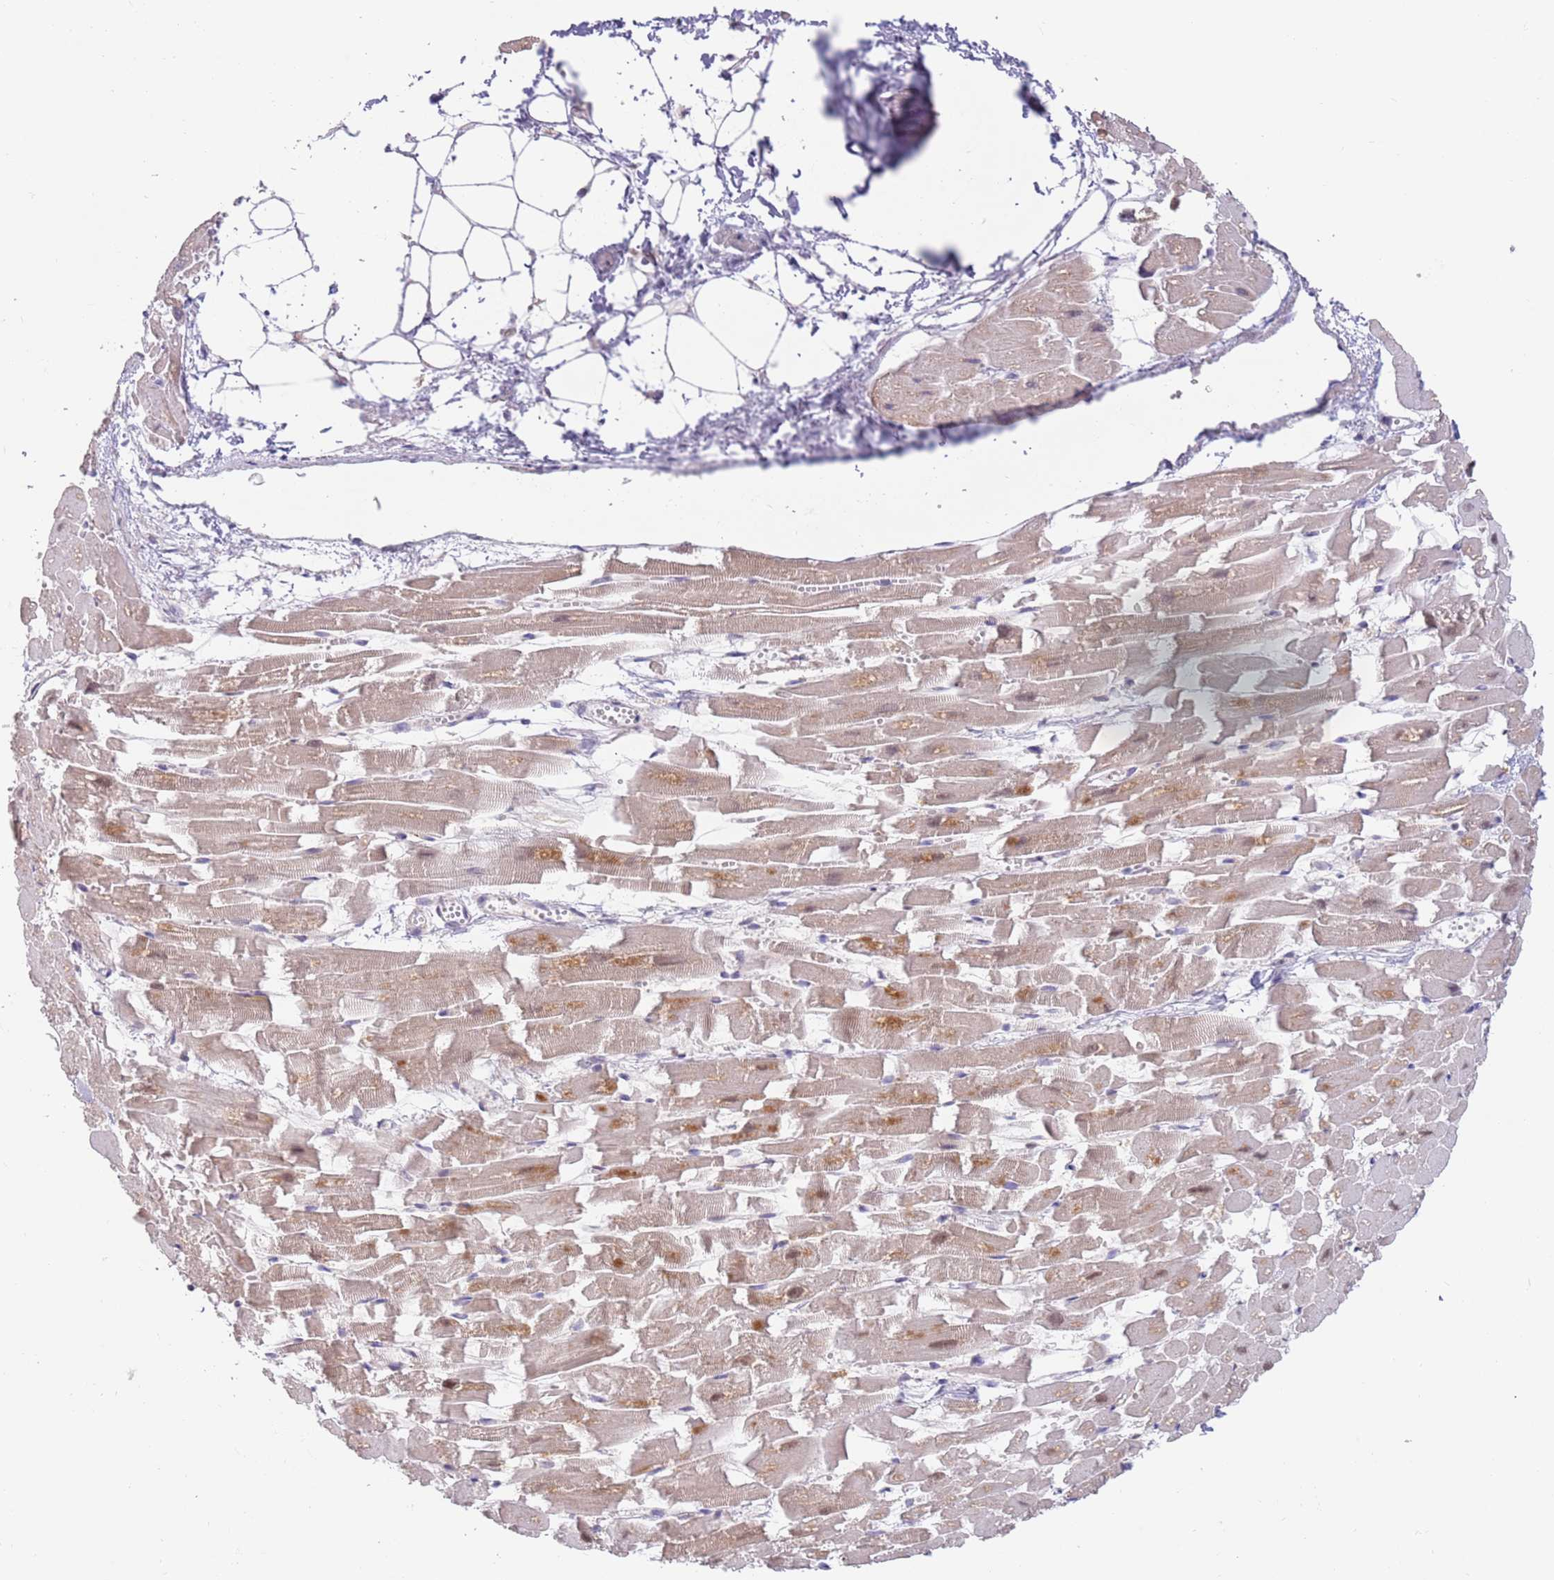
{"staining": {"intensity": "moderate", "quantity": ">75%", "location": "cytoplasmic/membranous"}, "tissue": "heart muscle", "cell_type": "Cardiomyocytes", "image_type": "normal", "snomed": [{"axis": "morphology", "description": "Normal tissue, NOS"}, {"axis": "topography", "description": "Heart"}], "caption": "Human heart muscle stained with a brown dye shows moderate cytoplasmic/membranous positive expression in about >75% of cardiomyocytes.", "gene": "TIMM13", "patient": {"sex": "female", "age": 64}}